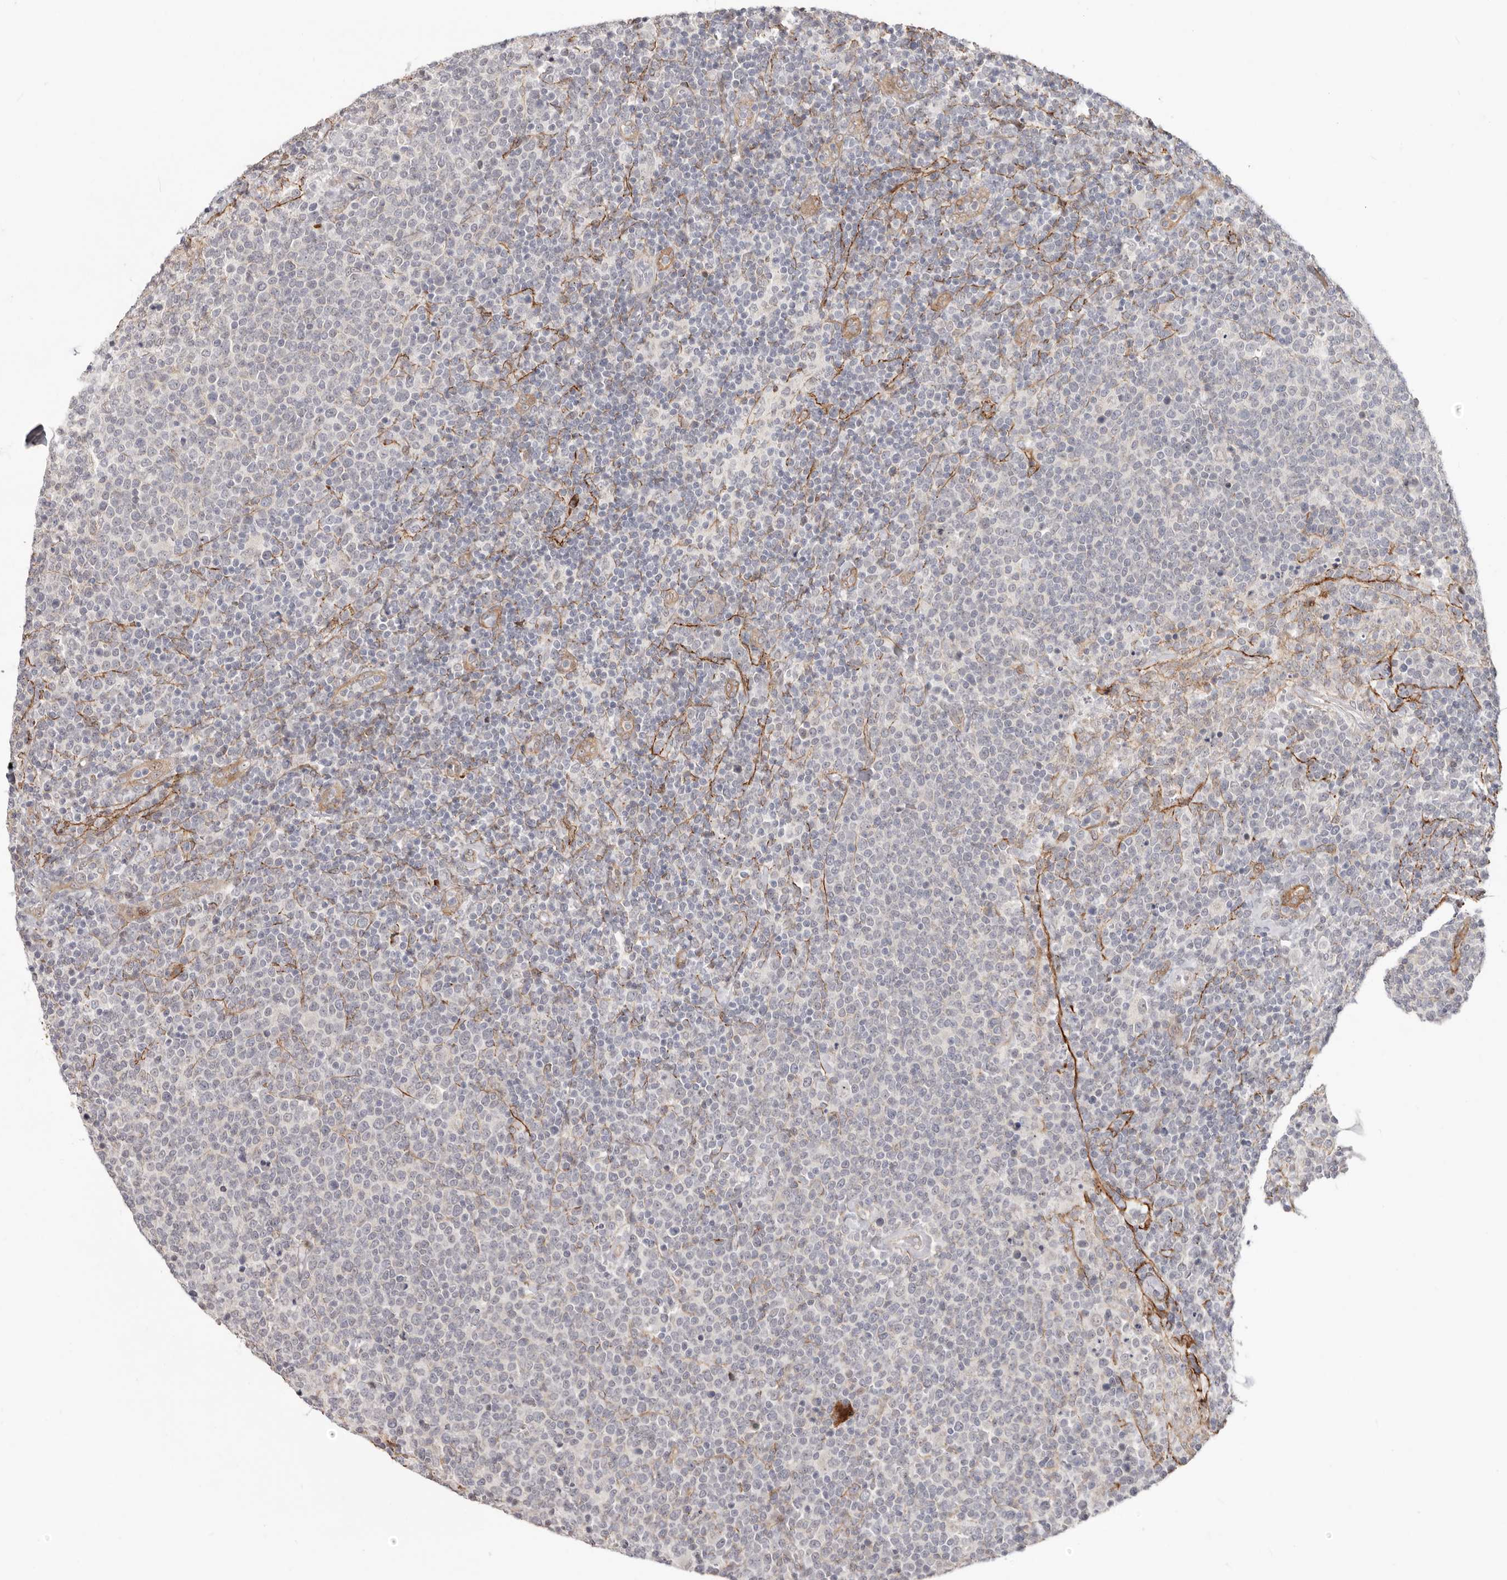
{"staining": {"intensity": "negative", "quantity": "none", "location": "none"}, "tissue": "lymphoma", "cell_type": "Tumor cells", "image_type": "cancer", "snomed": [{"axis": "morphology", "description": "Malignant lymphoma, non-Hodgkin's type, High grade"}, {"axis": "topography", "description": "Lymph node"}], "caption": "This is a micrograph of immunohistochemistry (IHC) staining of lymphoma, which shows no positivity in tumor cells.", "gene": "SZT2", "patient": {"sex": "male", "age": 61}}